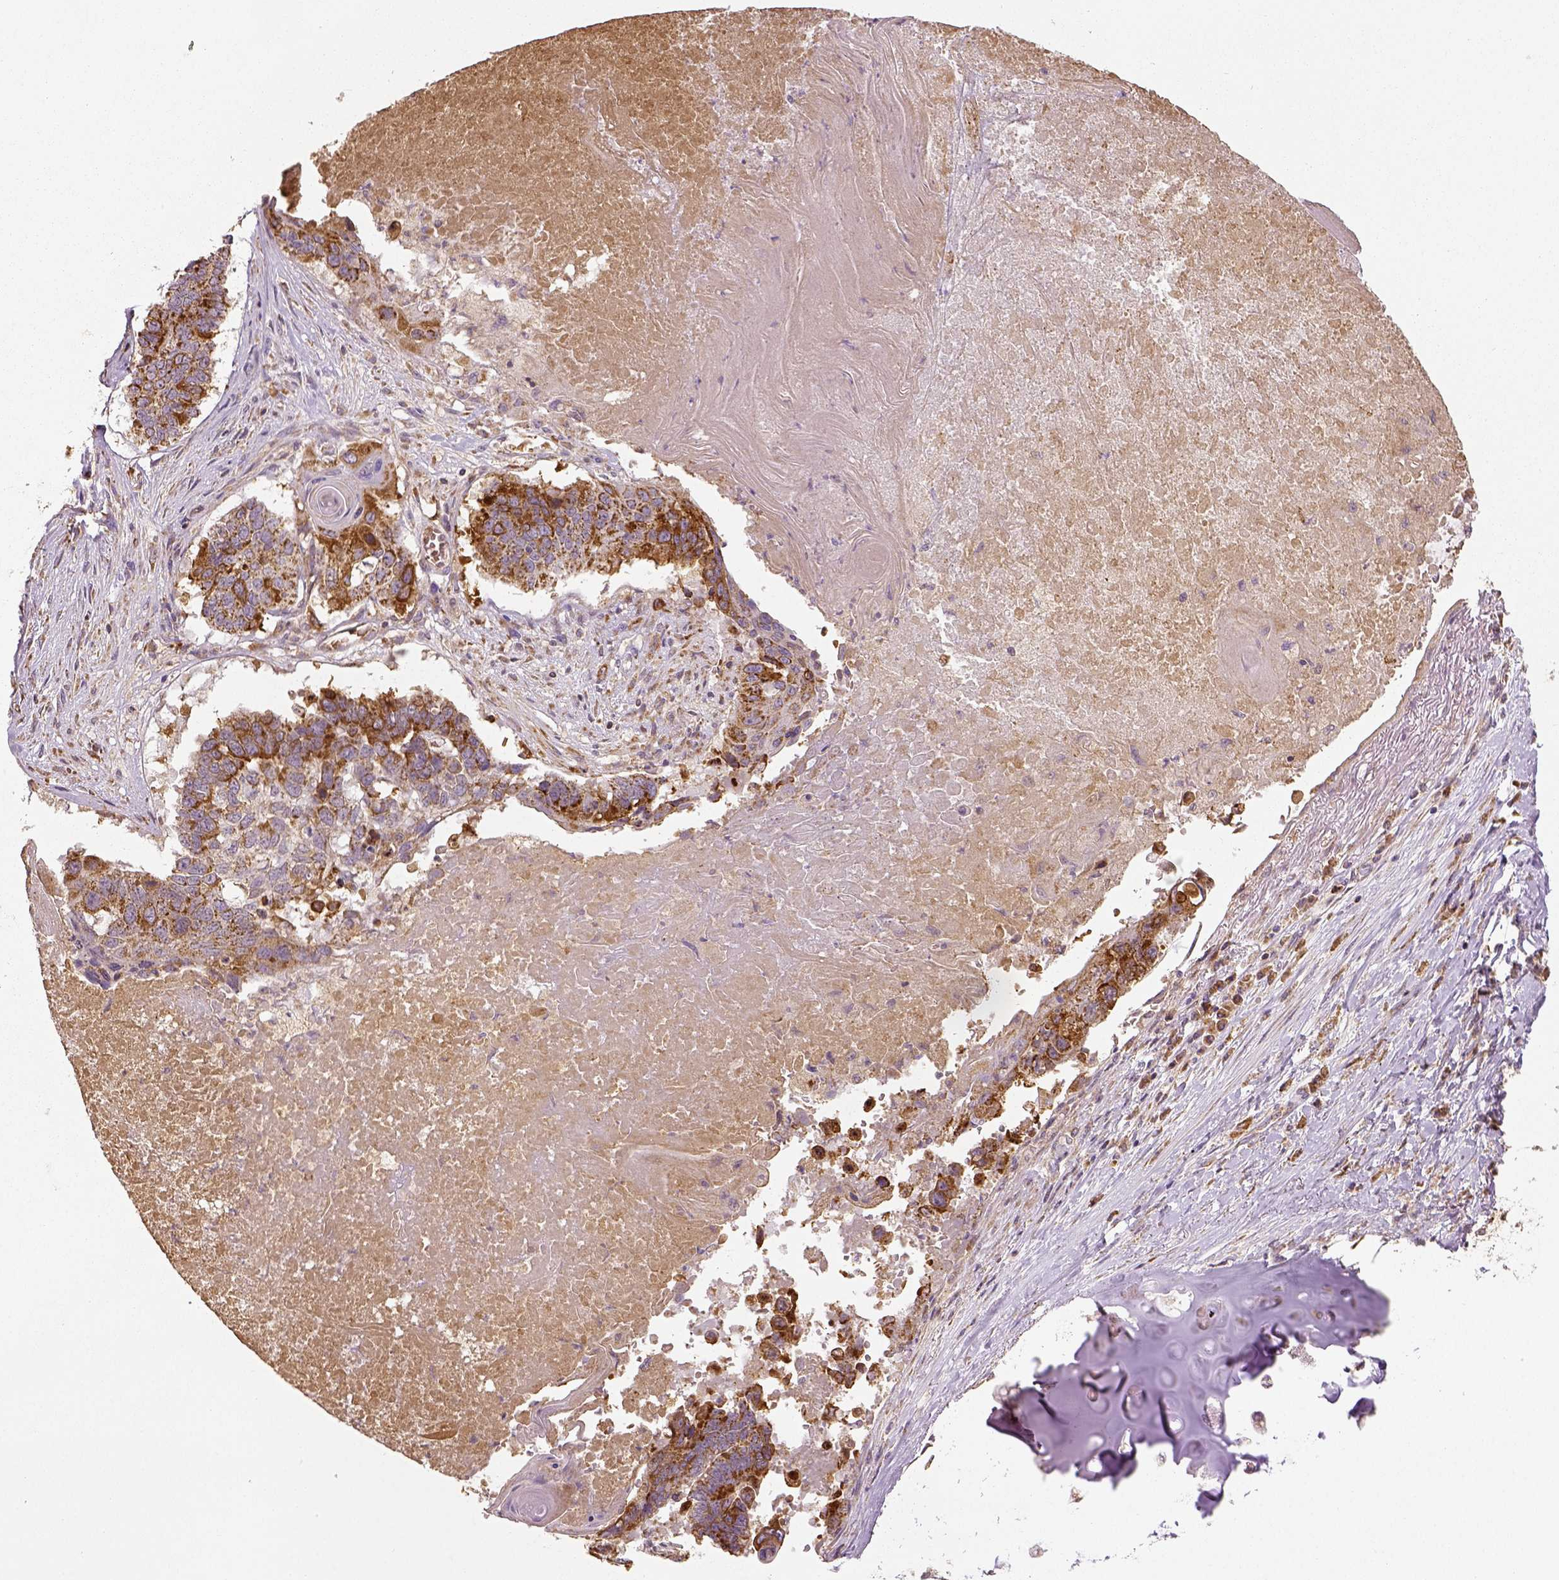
{"staining": {"intensity": "strong", "quantity": ">75%", "location": "cytoplasmic/membranous"}, "tissue": "lung cancer", "cell_type": "Tumor cells", "image_type": "cancer", "snomed": [{"axis": "morphology", "description": "Squamous cell carcinoma, NOS"}, {"axis": "topography", "description": "Lung"}], "caption": "Protein staining of lung cancer (squamous cell carcinoma) tissue displays strong cytoplasmic/membranous positivity in approximately >75% of tumor cells. (Brightfield microscopy of DAB IHC at high magnification).", "gene": "PGAM5", "patient": {"sex": "male", "age": 73}}